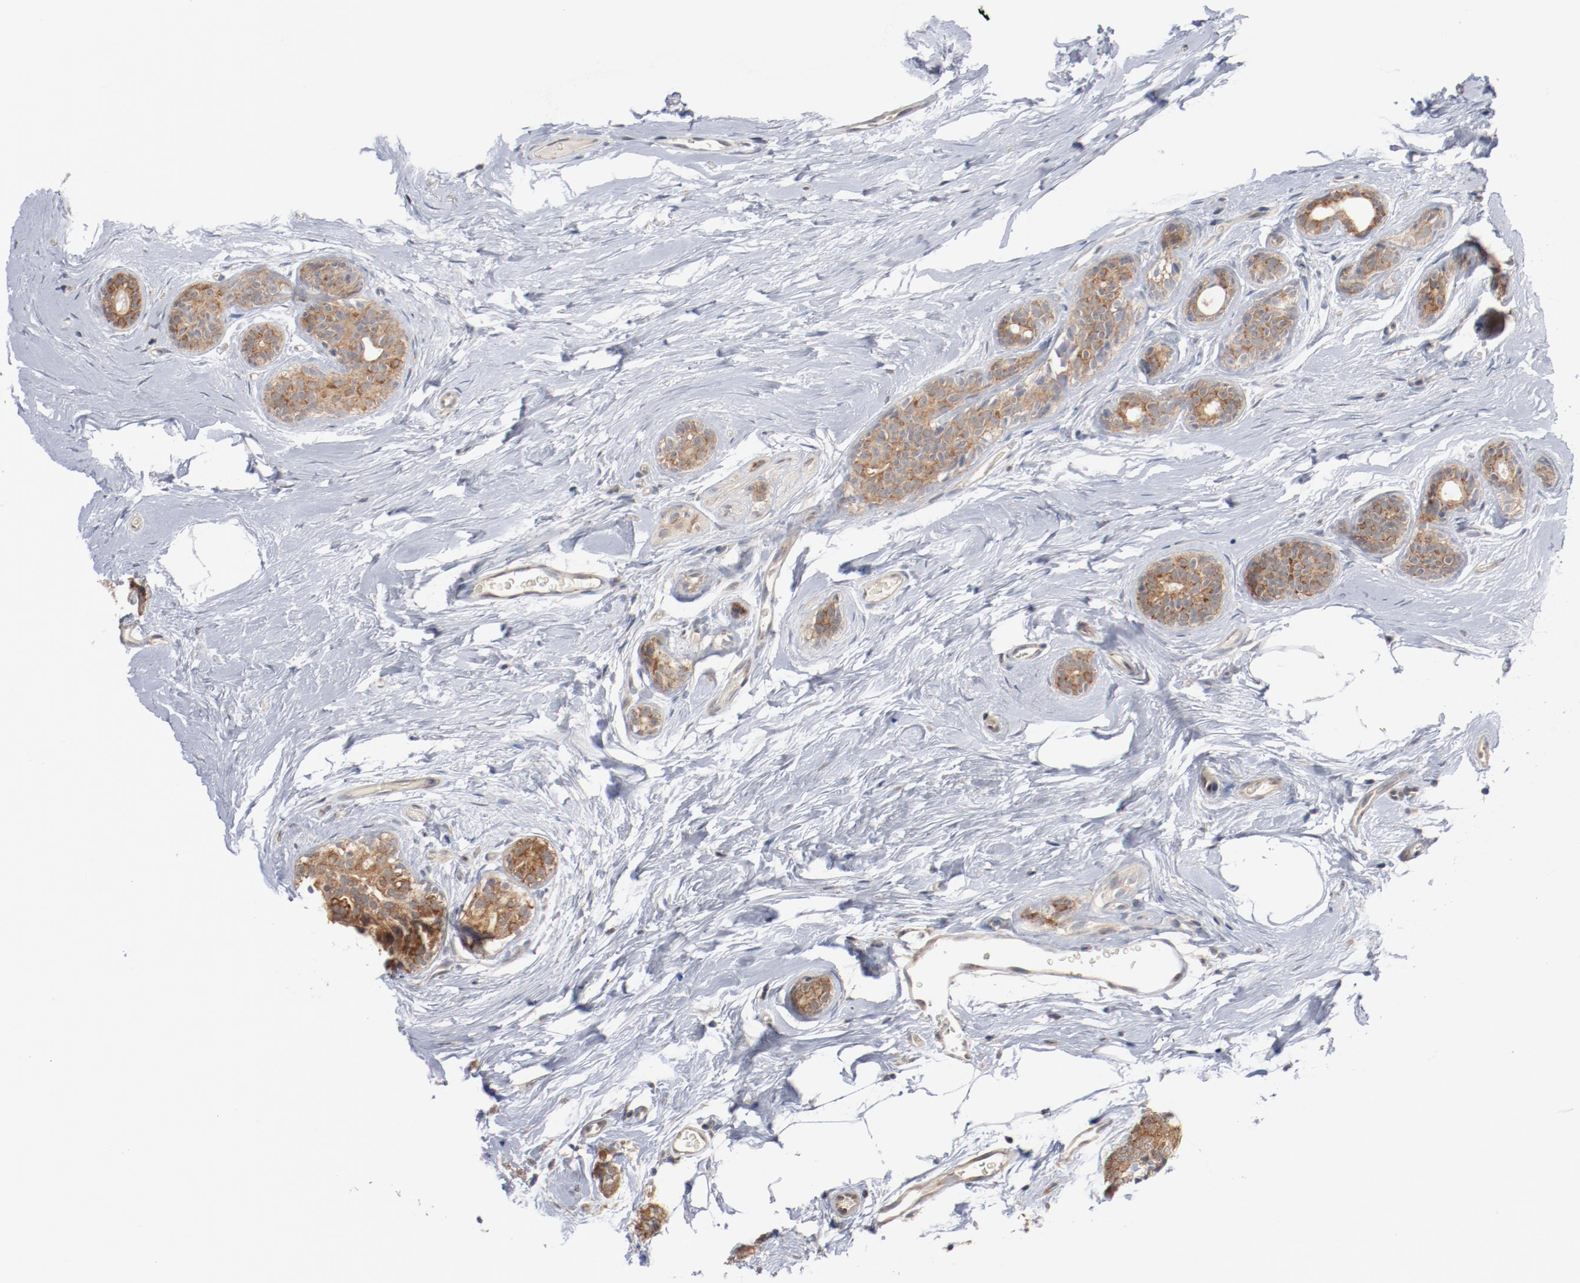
{"staining": {"intensity": "moderate", "quantity": ">75%", "location": "cytoplasmic/membranous"}, "tissue": "breast cancer", "cell_type": "Tumor cells", "image_type": "cancer", "snomed": [{"axis": "morphology", "description": "Lobular carcinoma"}, {"axis": "topography", "description": "Breast"}], "caption": "Breast cancer was stained to show a protein in brown. There is medium levels of moderate cytoplasmic/membranous expression in about >75% of tumor cells. (Brightfield microscopy of DAB IHC at high magnification).", "gene": "RNASE11", "patient": {"sex": "female", "age": 60}}